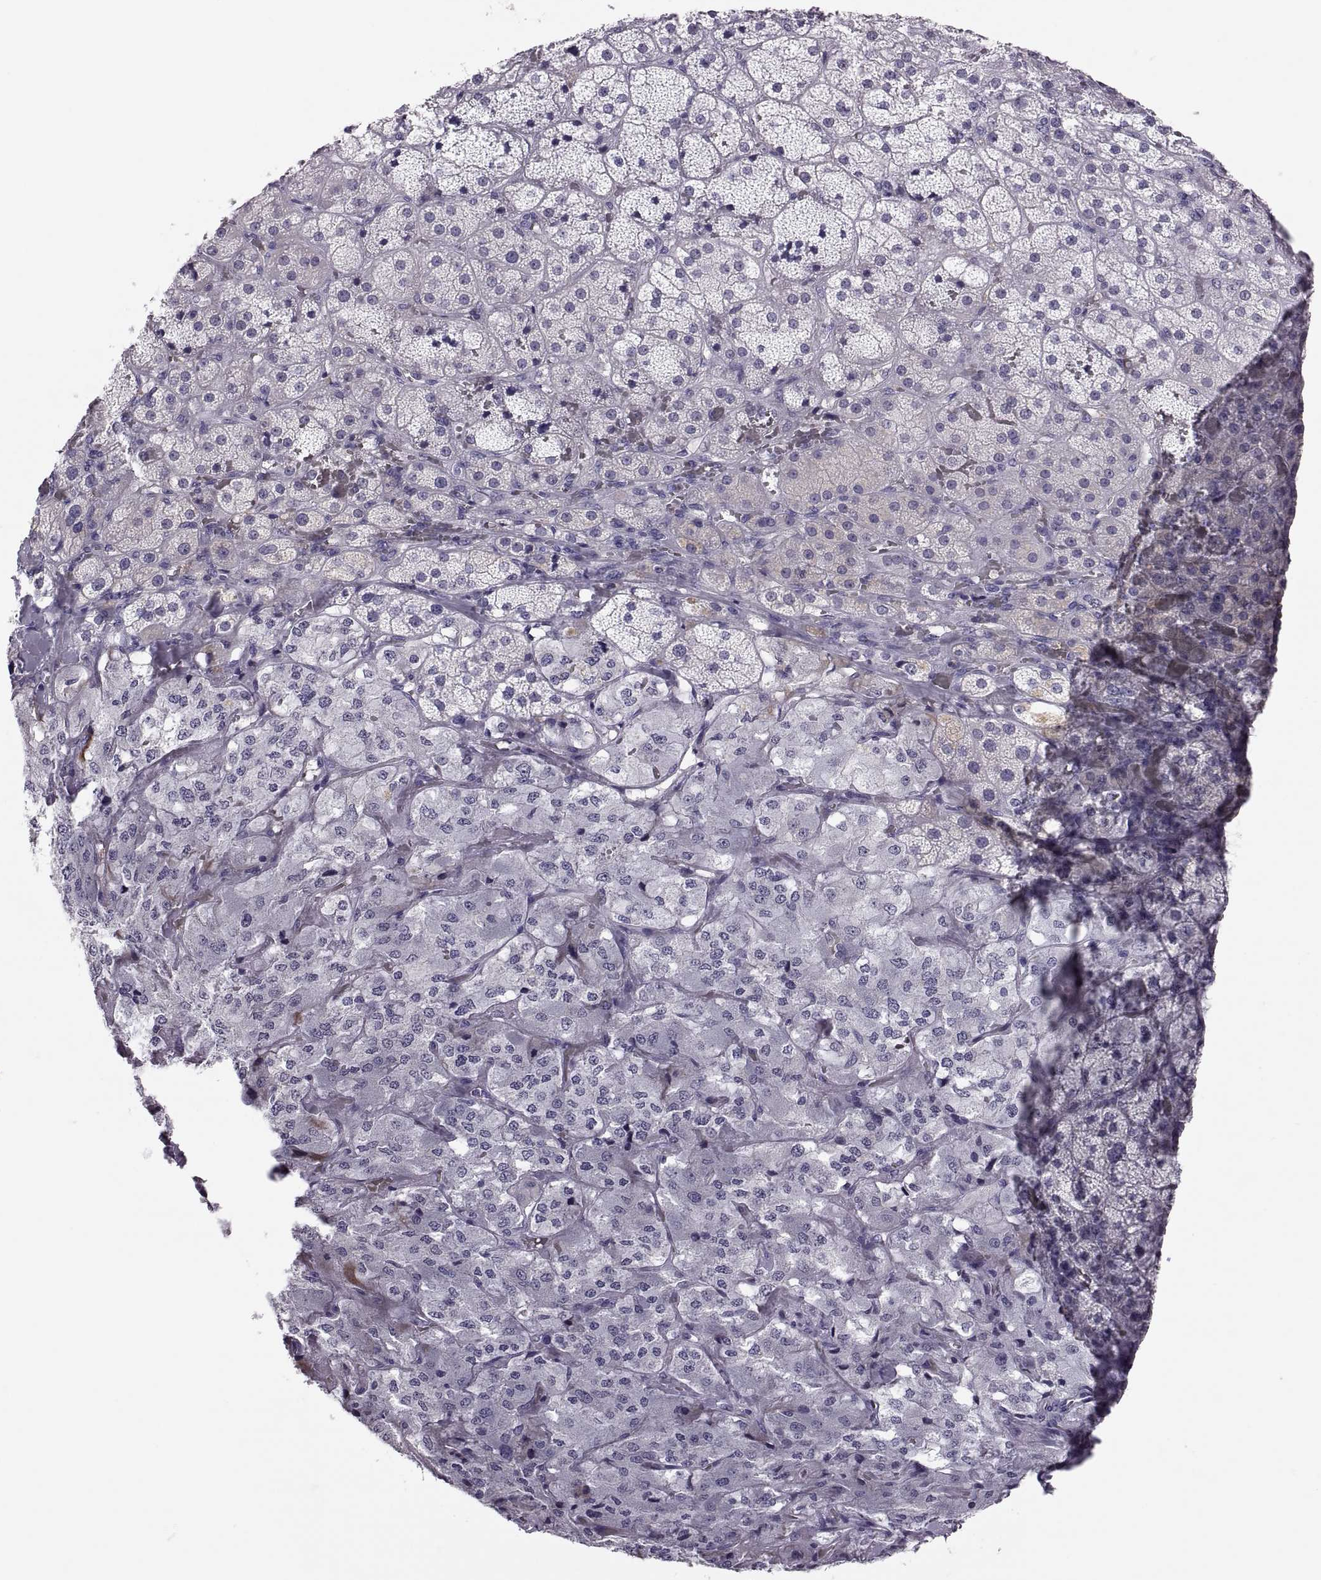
{"staining": {"intensity": "negative", "quantity": "none", "location": "none"}, "tissue": "adrenal gland", "cell_type": "Glandular cells", "image_type": "normal", "snomed": [{"axis": "morphology", "description": "Normal tissue, NOS"}, {"axis": "topography", "description": "Adrenal gland"}], "caption": "This micrograph is of unremarkable adrenal gland stained with IHC to label a protein in brown with the nuclei are counter-stained blue. There is no positivity in glandular cells.", "gene": "TTC21A", "patient": {"sex": "male", "age": 57}}